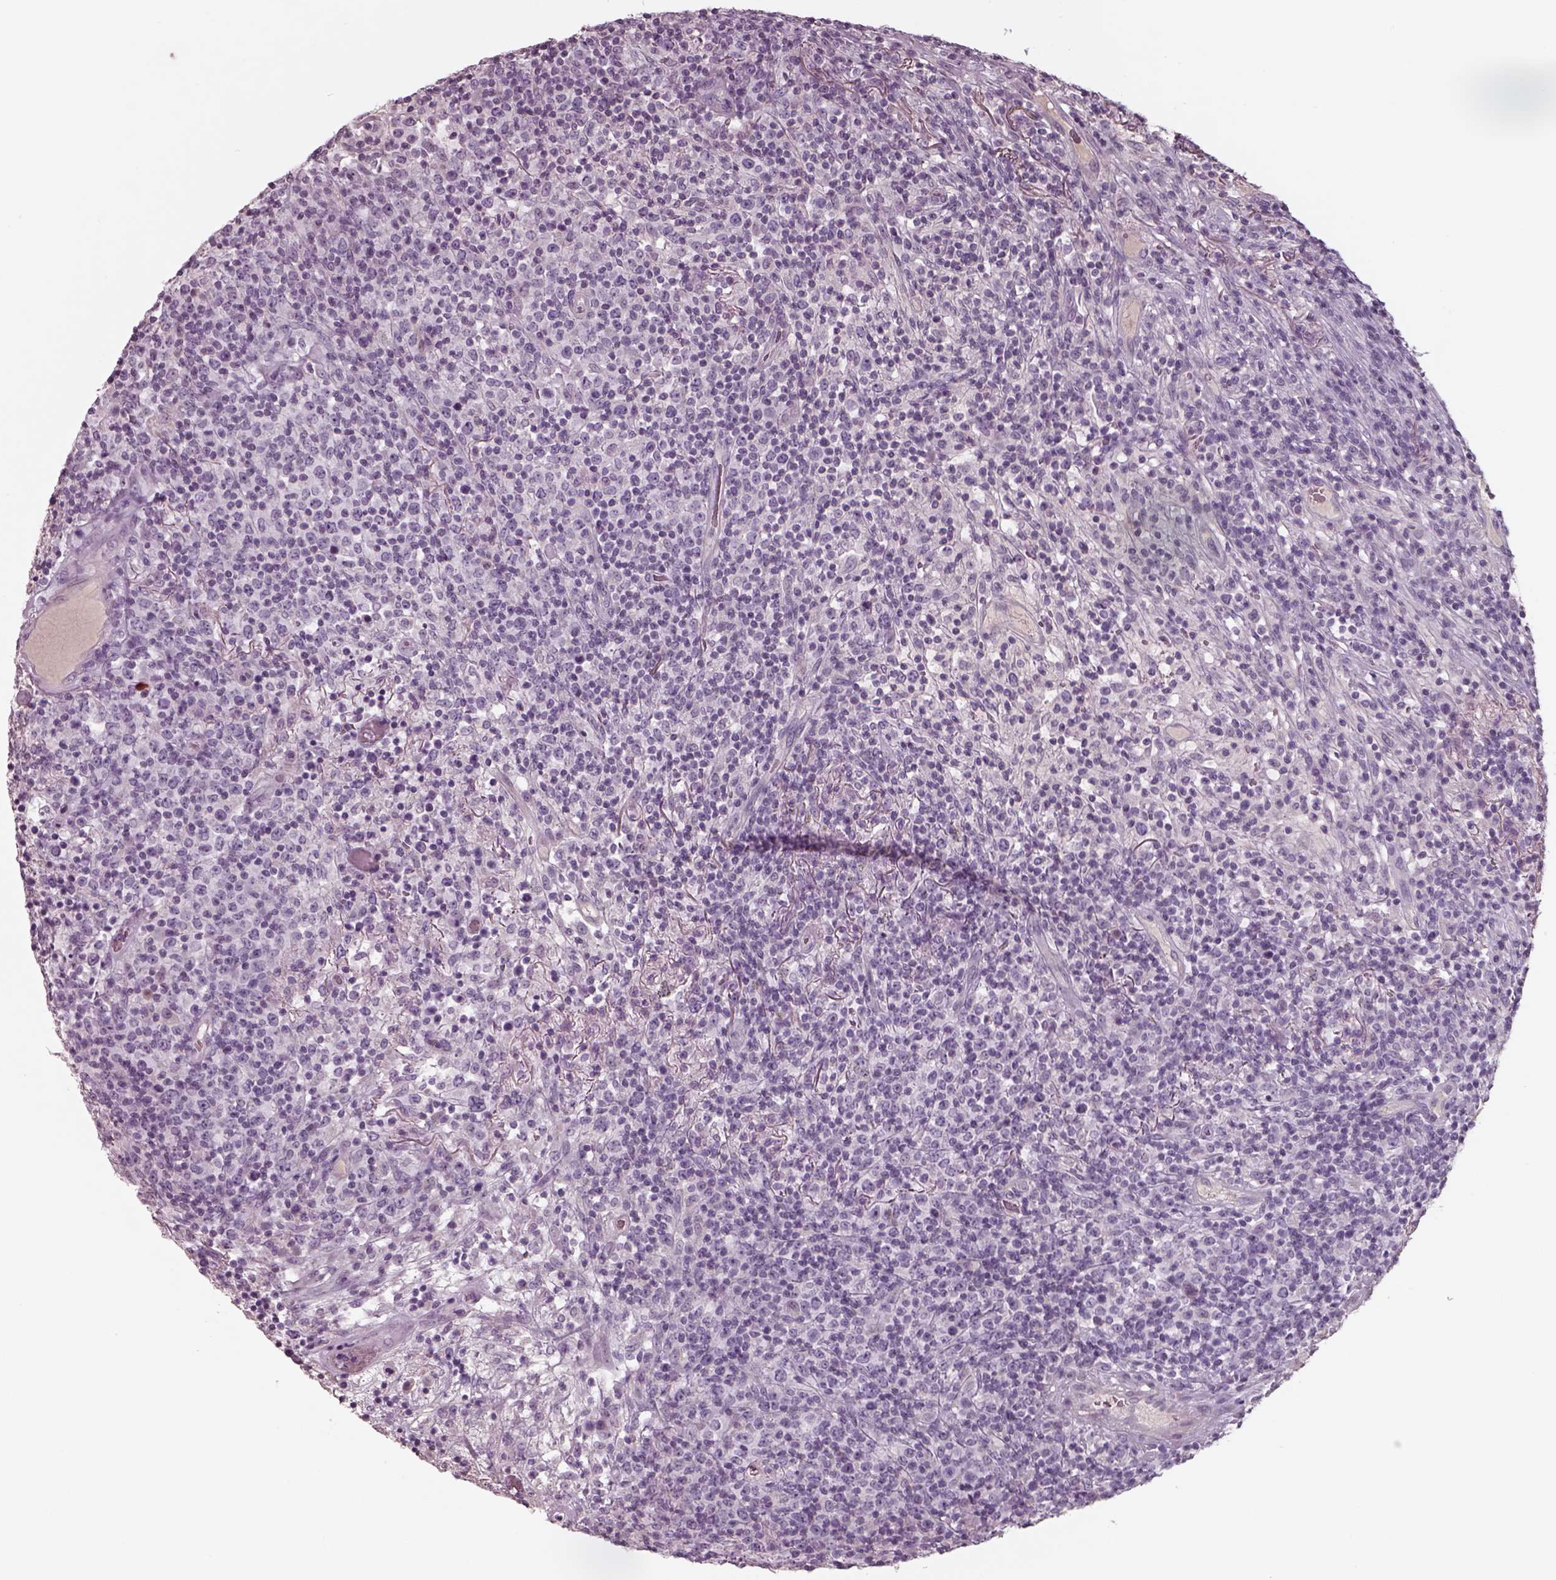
{"staining": {"intensity": "negative", "quantity": "none", "location": "none"}, "tissue": "lymphoma", "cell_type": "Tumor cells", "image_type": "cancer", "snomed": [{"axis": "morphology", "description": "Malignant lymphoma, non-Hodgkin's type, High grade"}, {"axis": "topography", "description": "Lung"}], "caption": "Immunohistochemical staining of human lymphoma exhibits no significant positivity in tumor cells.", "gene": "SEPTIN14", "patient": {"sex": "male", "age": 79}}